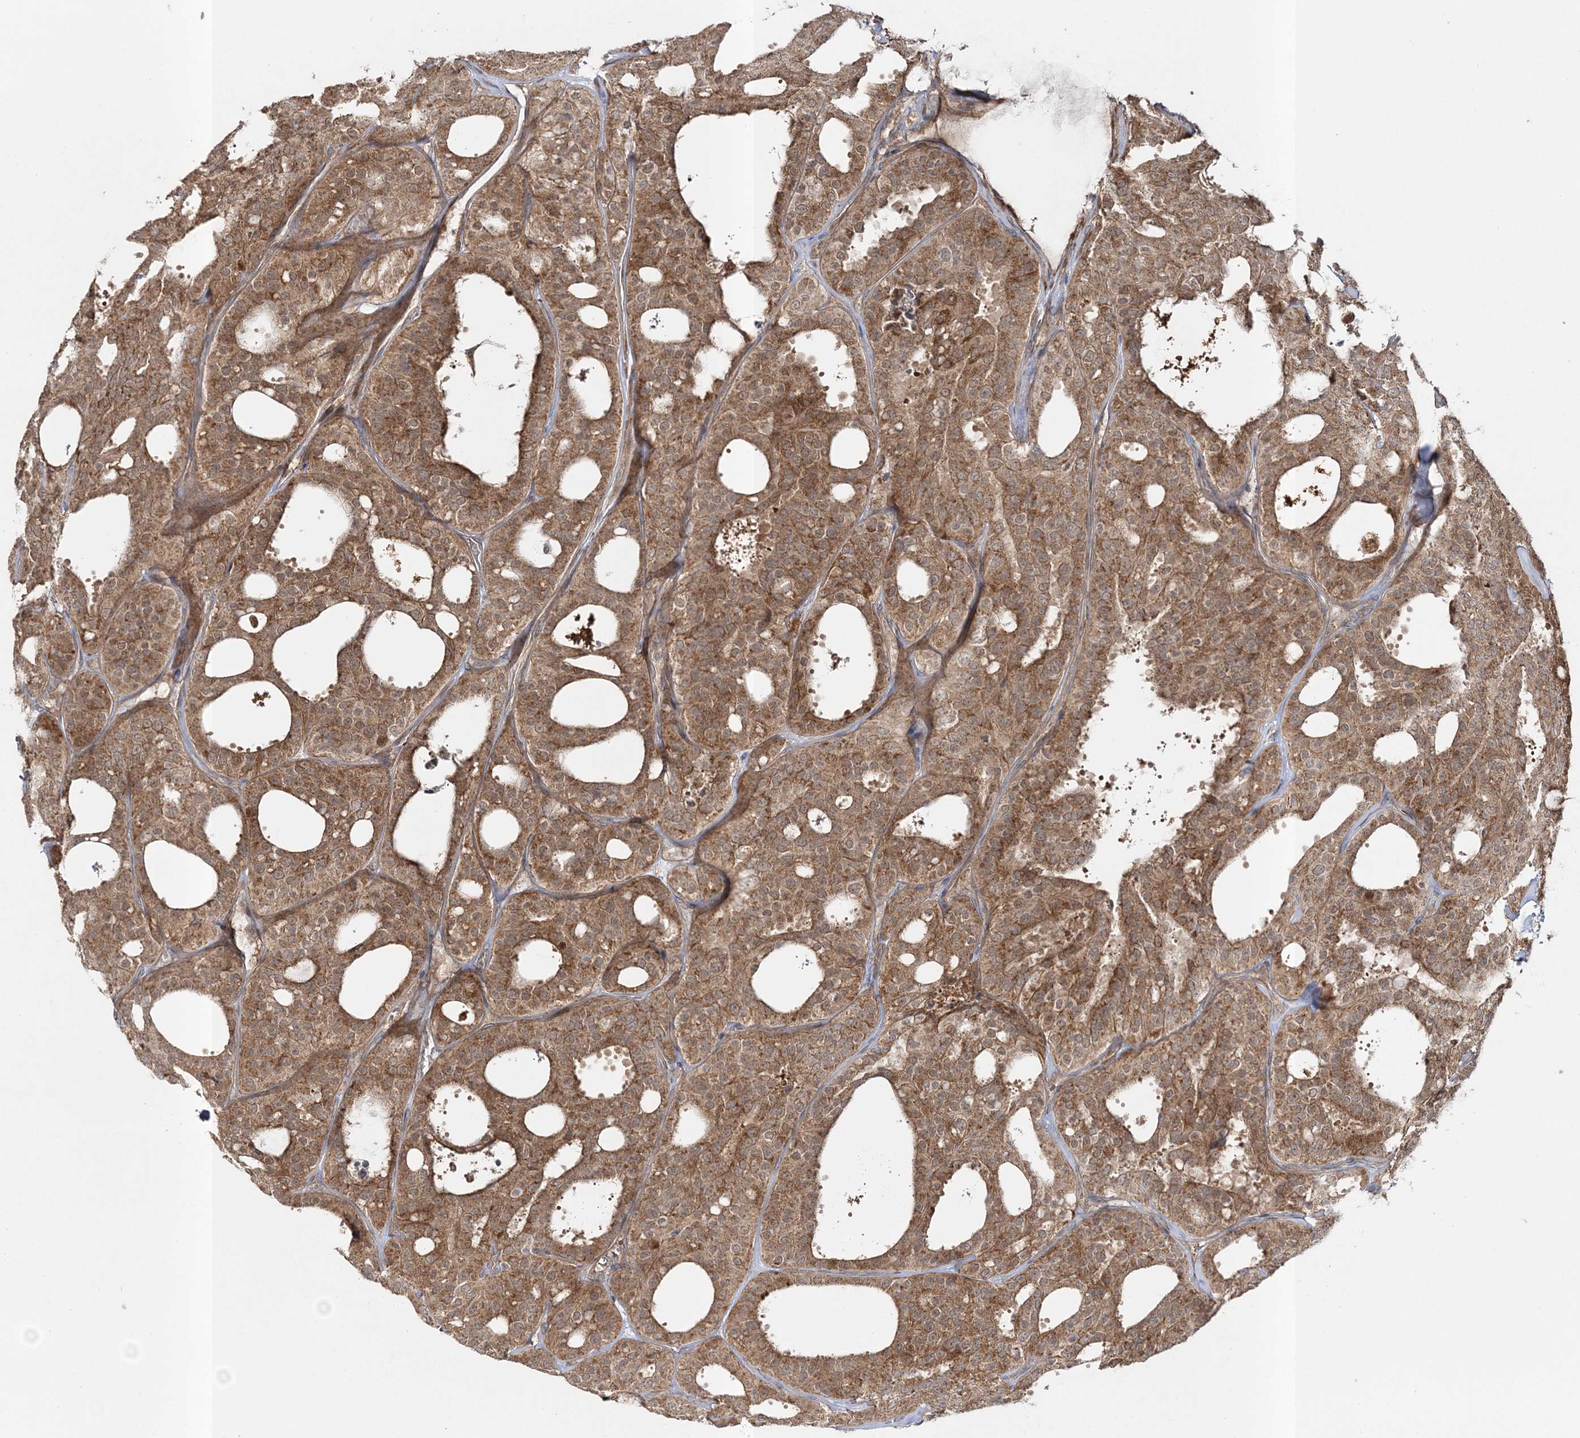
{"staining": {"intensity": "moderate", "quantity": ">75%", "location": "cytoplasmic/membranous"}, "tissue": "thyroid cancer", "cell_type": "Tumor cells", "image_type": "cancer", "snomed": [{"axis": "morphology", "description": "Follicular adenoma carcinoma, NOS"}, {"axis": "topography", "description": "Thyroid gland"}], "caption": "Human thyroid cancer stained with a brown dye demonstrates moderate cytoplasmic/membranous positive positivity in about >75% of tumor cells.", "gene": "MOCS2", "patient": {"sex": "male", "age": 75}}